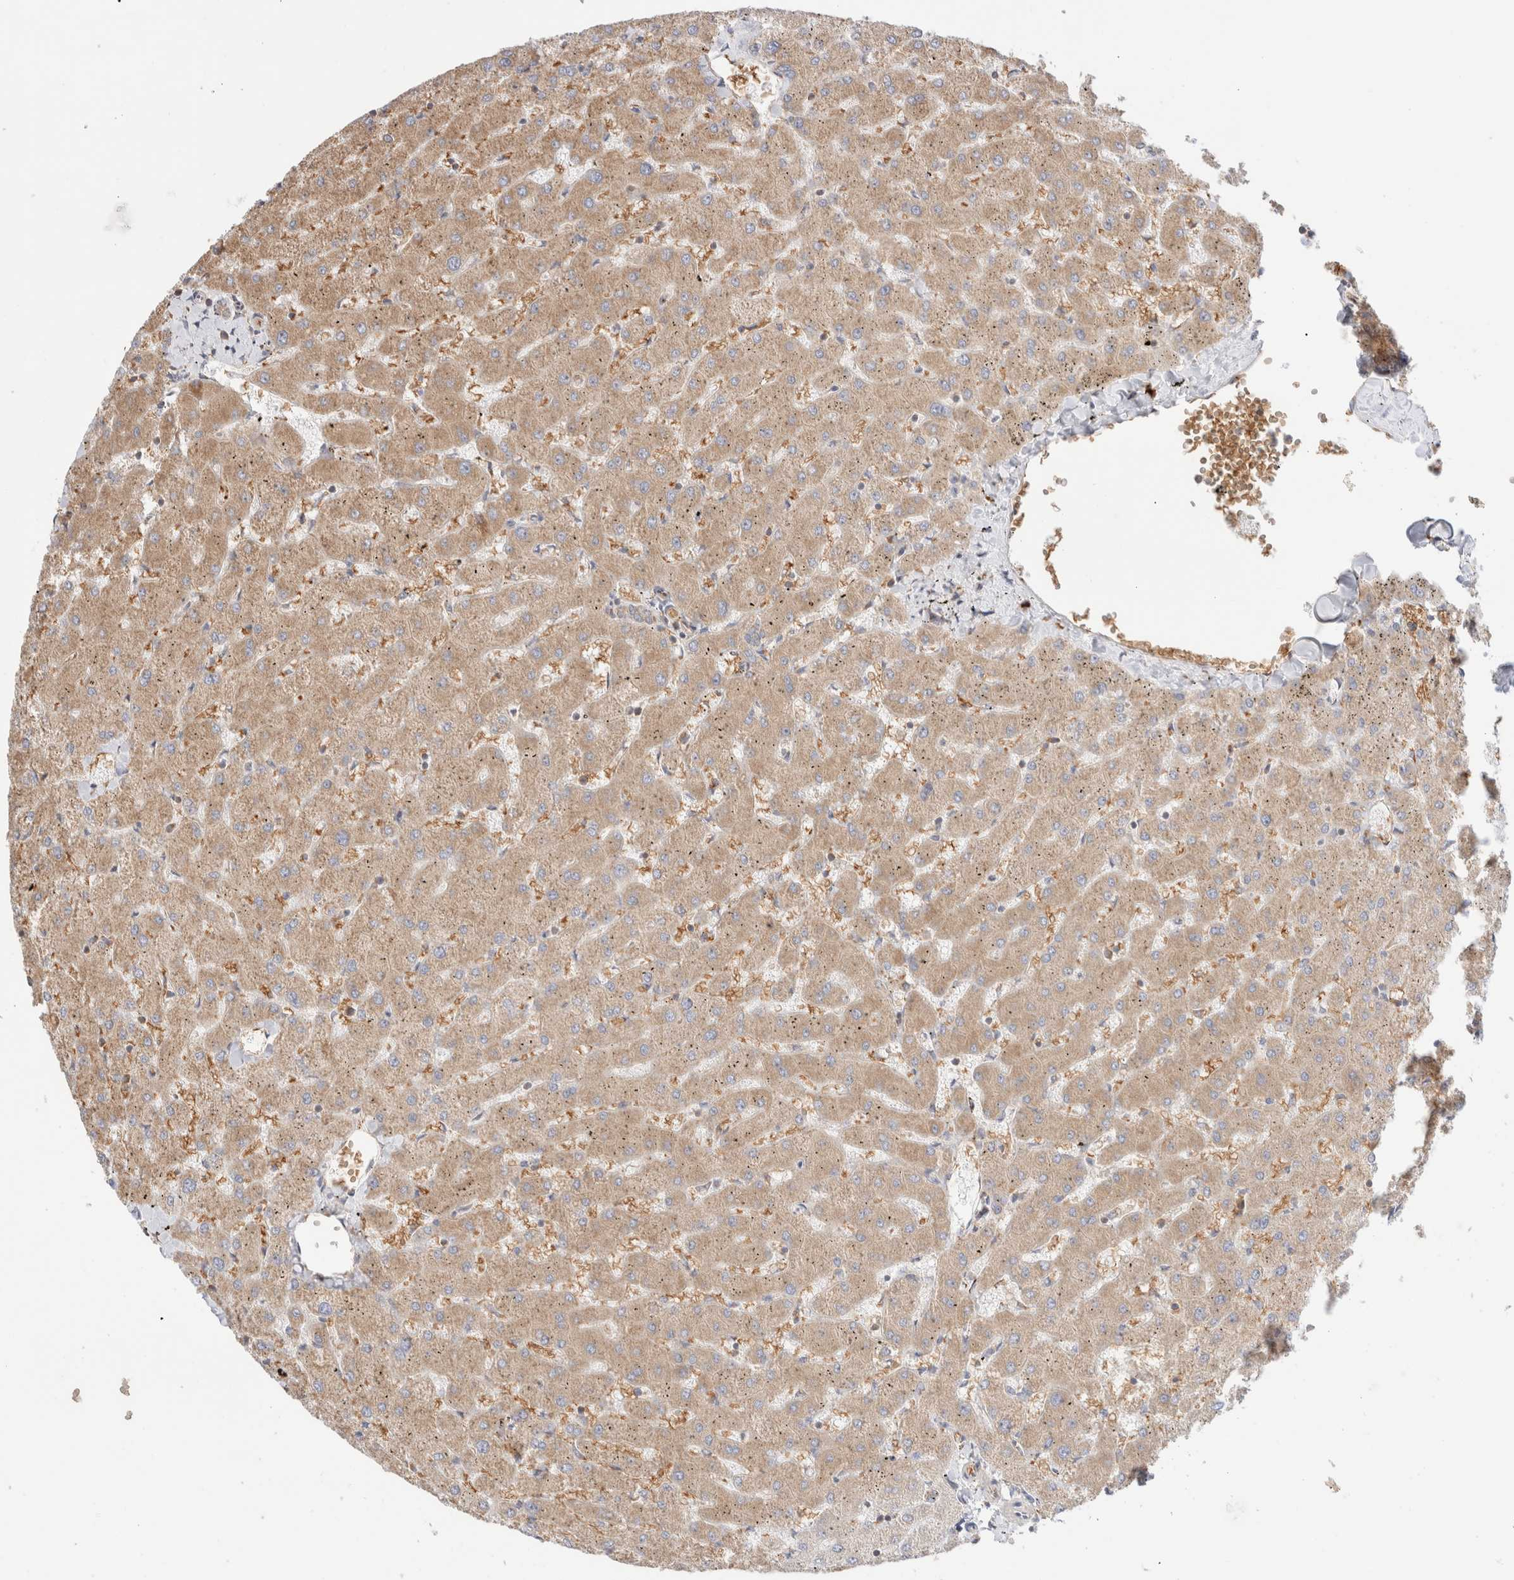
{"staining": {"intensity": "moderate", "quantity": ">75%", "location": "cytoplasmic/membranous"}, "tissue": "liver", "cell_type": "Cholangiocytes", "image_type": "normal", "snomed": [{"axis": "morphology", "description": "Normal tissue, NOS"}, {"axis": "topography", "description": "Liver"}], "caption": "Immunohistochemical staining of unremarkable liver demonstrates moderate cytoplasmic/membranous protein staining in about >75% of cholangiocytes.", "gene": "UTS2B", "patient": {"sex": "female", "age": 63}}